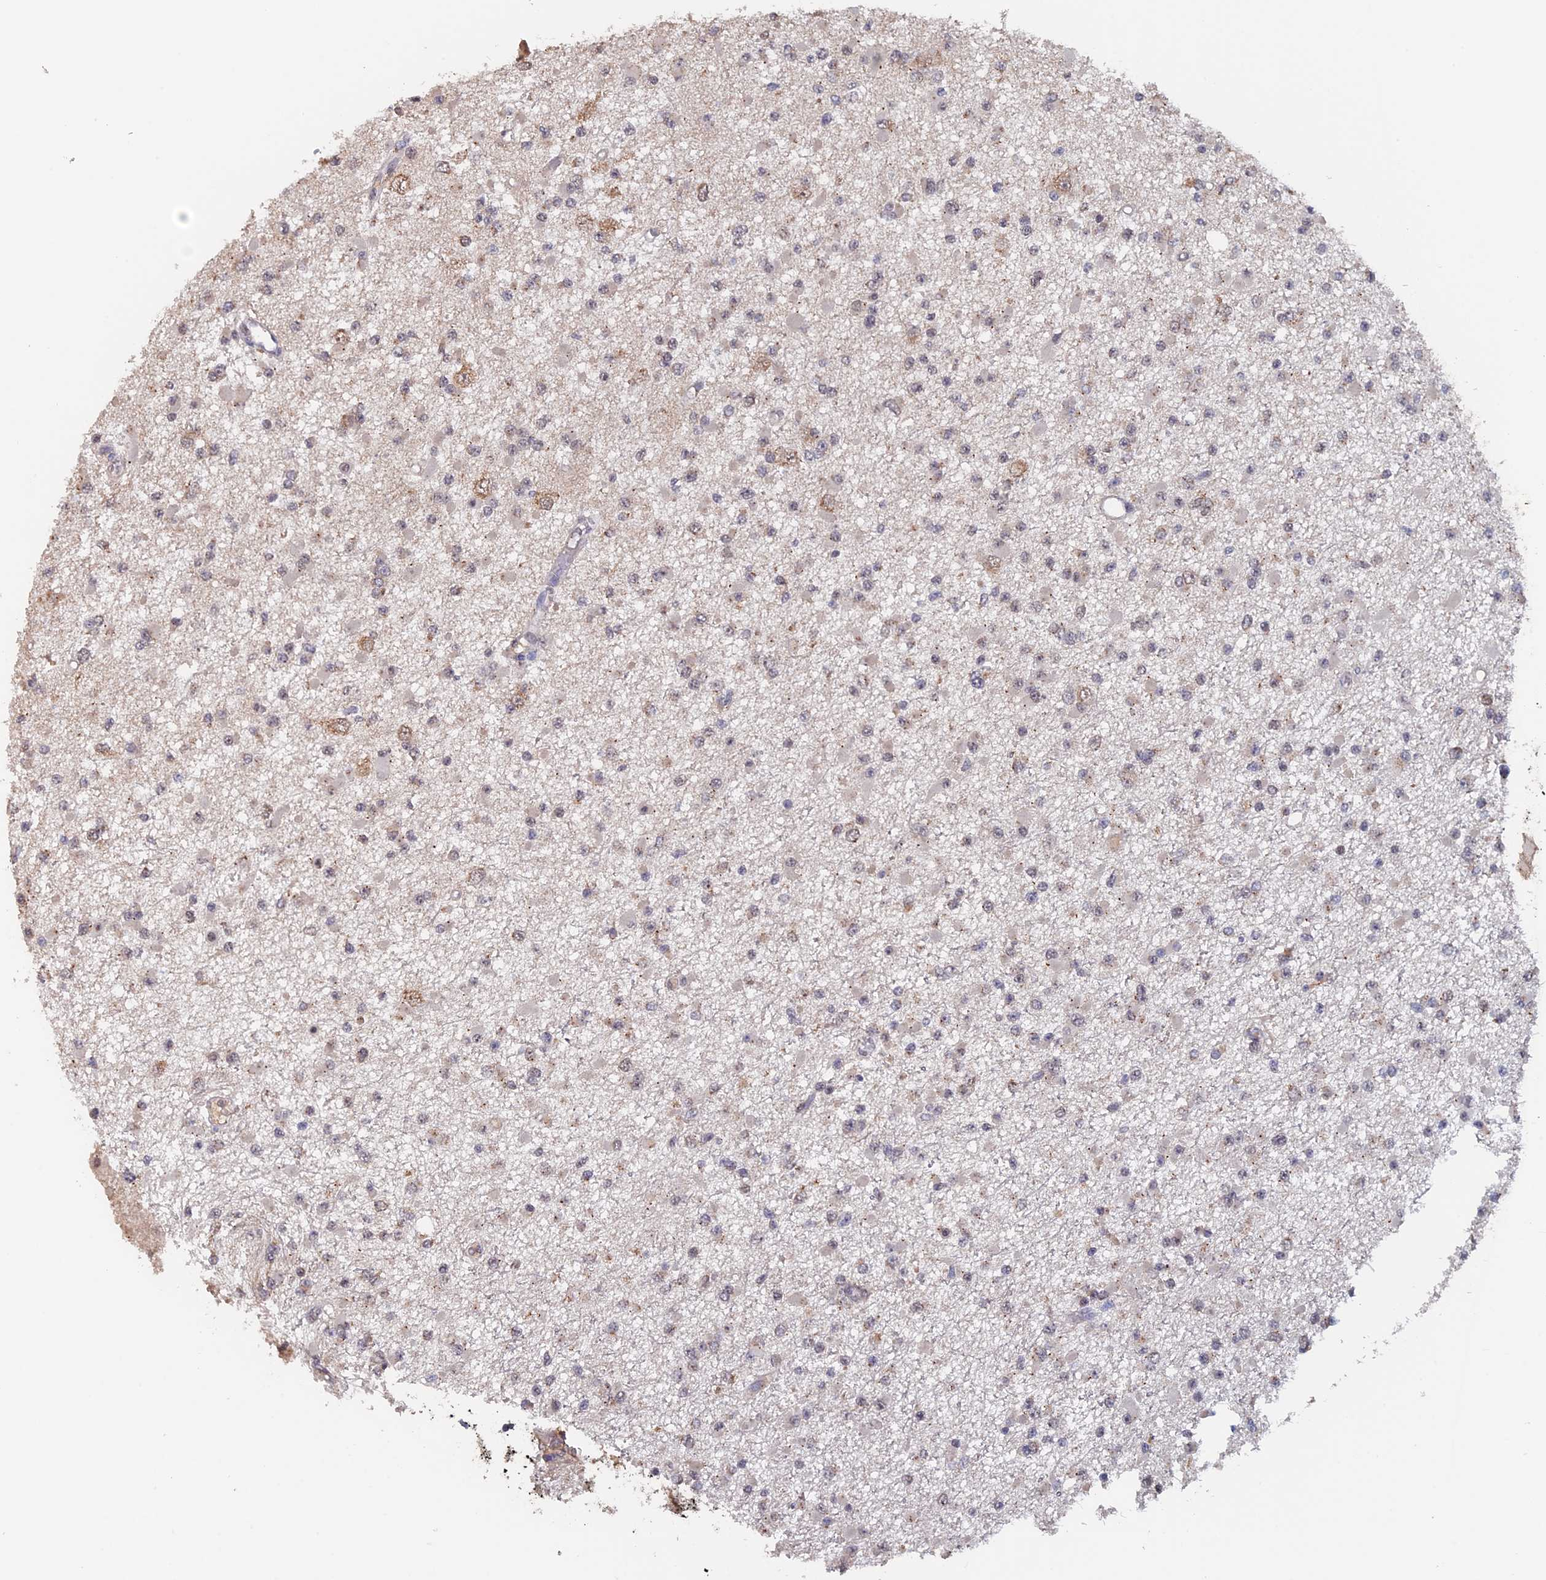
{"staining": {"intensity": "weak", "quantity": "25%-75%", "location": "nuclear"}, "tissue": "glioma", "cell_type": "Tumor cells", "image_type": "cancer", "snomed": [{"axis": "morphology", "description": "Glioma, malignant, Low grade"}, {"axis": "topography", "description": "Brain"}], "caption": "Tumor cells show low levels of weak nuclear positivity in about 25%-75% of cells in malignant glioma (low-grade).", "gene": "PIGQ", "patient": {"sex": "female", "age": 22}}